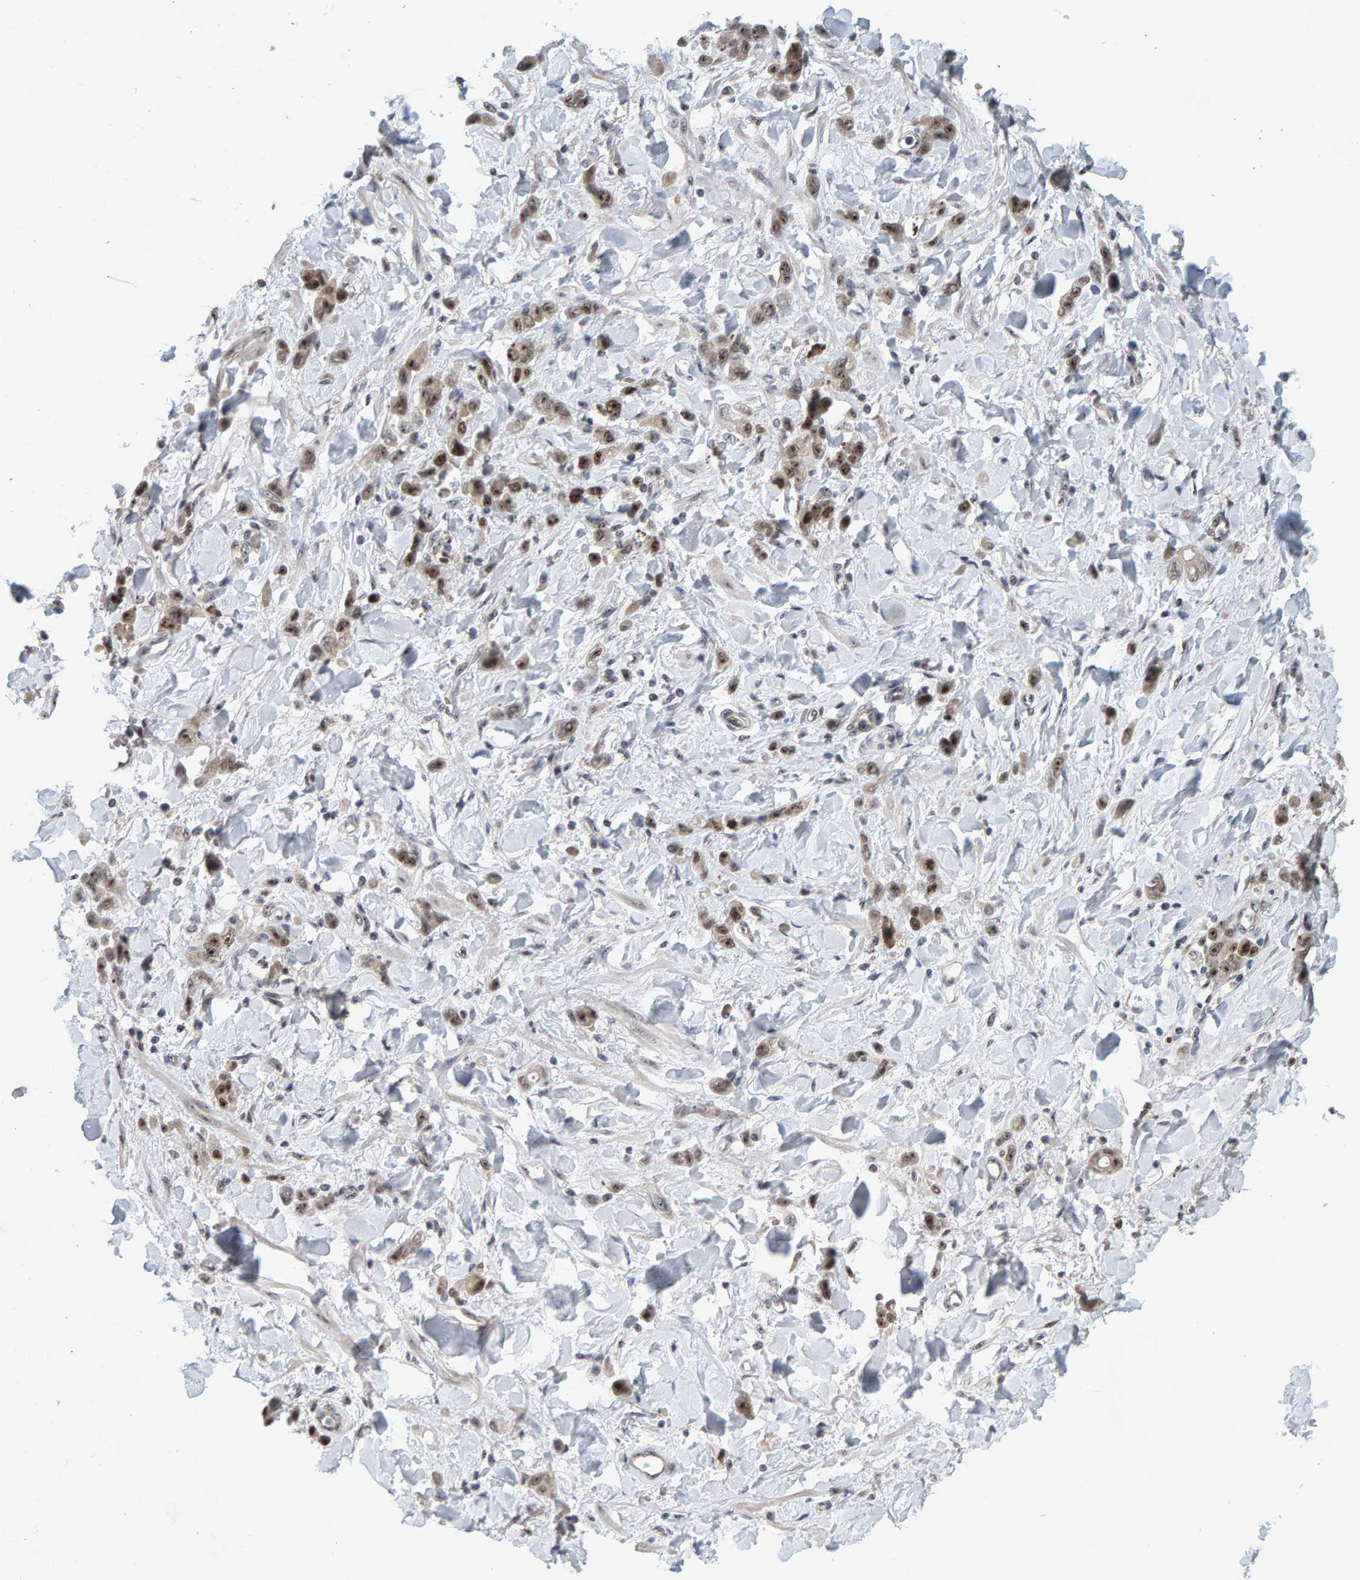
{"staining": {"intensity": "moderate", "quantity": ">75%", "location": "nuclear"}, "tissue": "stomach cancer", "cell_type": "Tumor cells", "image_type": "cancer", "snomed": [{"axis": "morphology", "description": "Normal tissue, NOS"}, {"axis": "morphology", "description": "Adenocarcinoma, NOS"}, {"axis": "topography", "description": "Stomach"}], "caption": "Protein staining of stomach adenocarcinoma tissue displays moderate nuclear positivity in approximately >75% of tumor cells. The staining was performed using DAB, with brown indicating positive protein expression. Nuclei are stained blue with hematoxylin.", "gene": "POLR1E", "patient": {"sex": "male", "age": 82}}